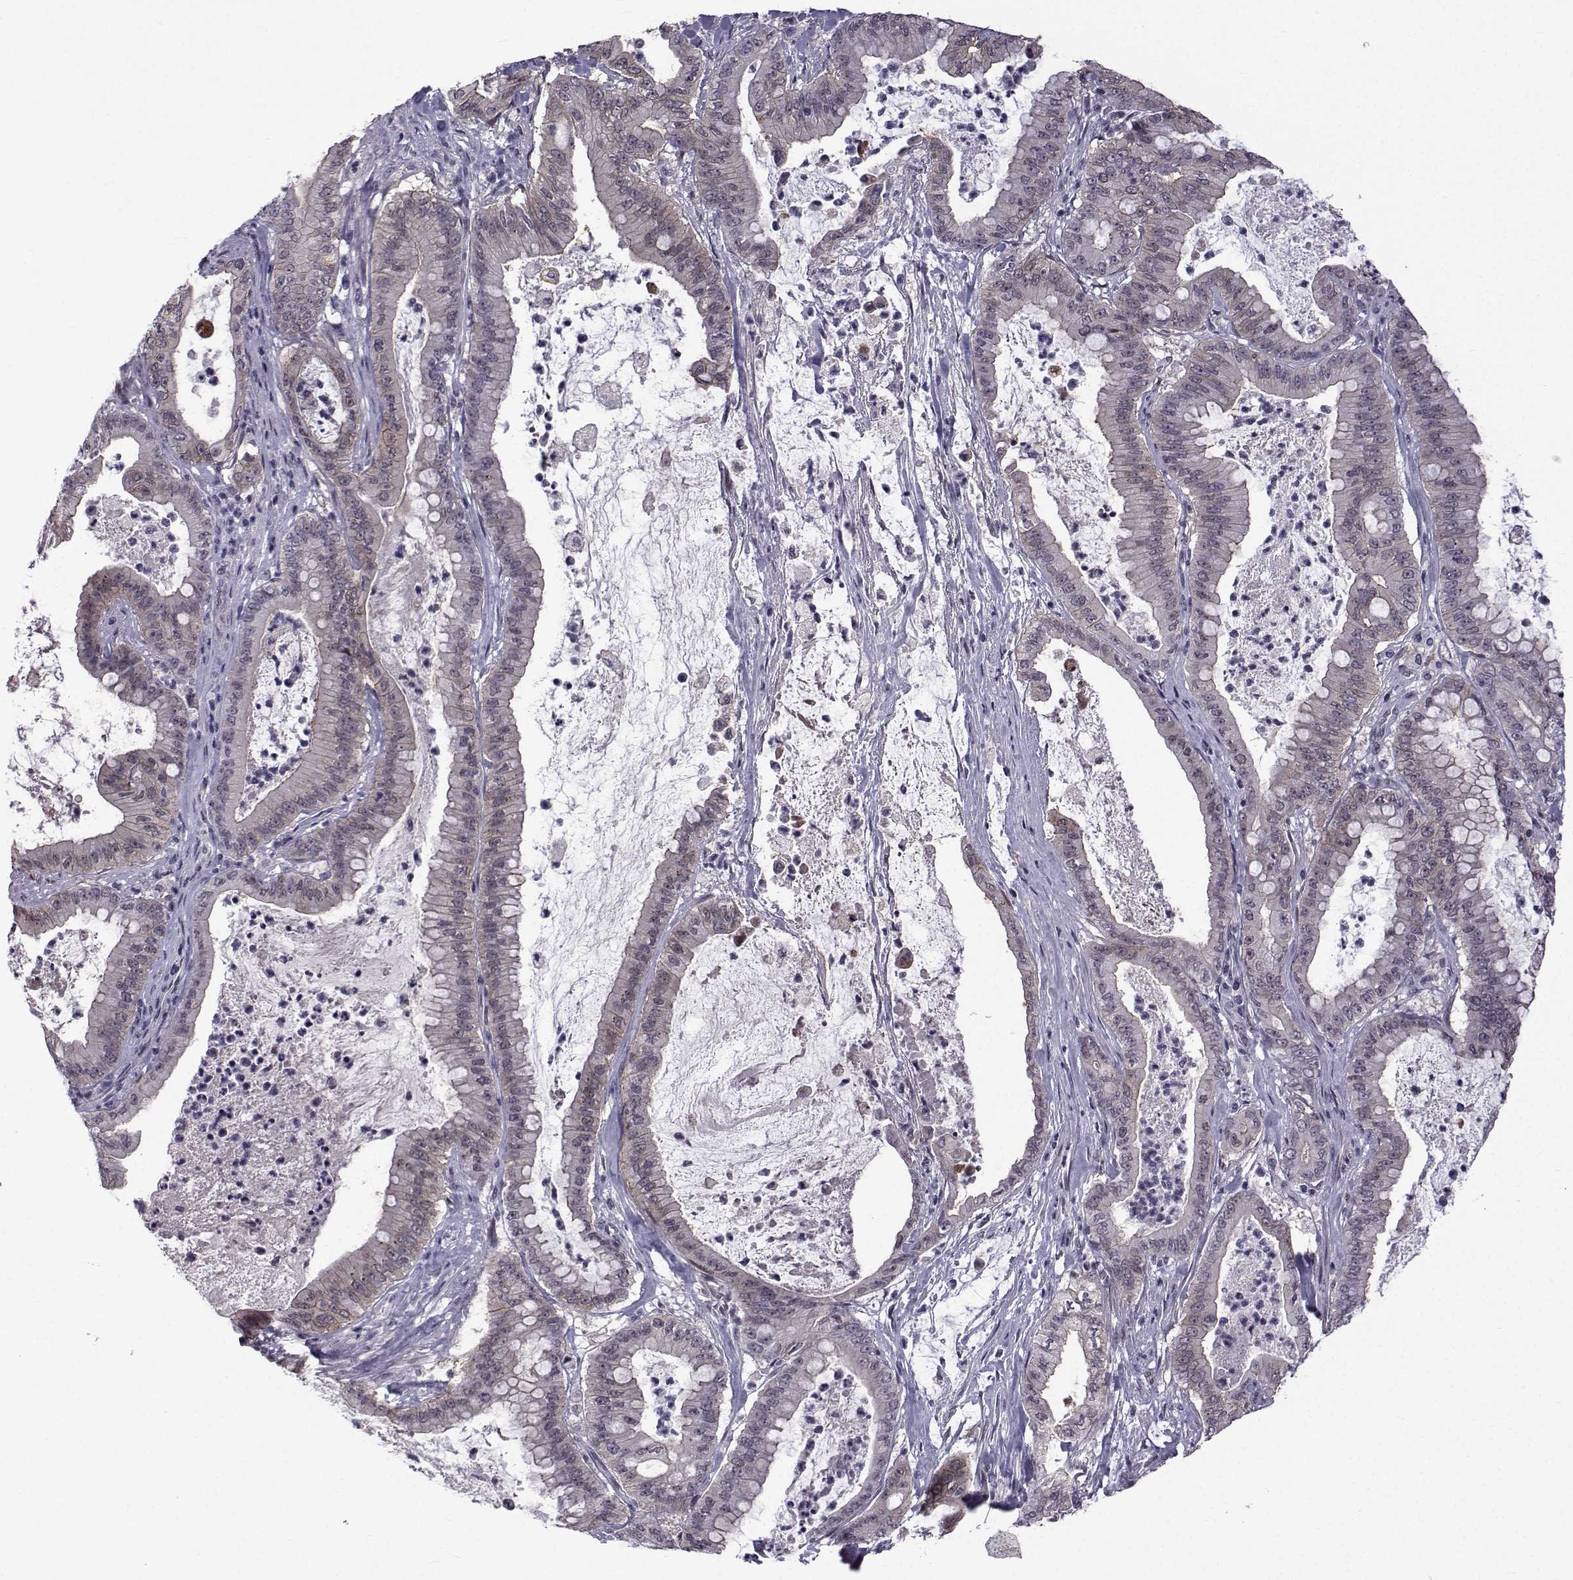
{"staining": {"intensity": "weak", "quantity": "<25%", "location": "nuclear"}, "tissue": "pancreatic cancer", "cell_type": "Tumor cells", "image_type": "cancer", "snomed": [{"axis": "morphology", "description": "Adenocarcinoma, NOS"}, {"axis": "topography", "description": "Pancreas"}], "caption": "The immunohistochemistry histopathology image has no significant positivity in tumor cells of adenocarcinoma (pancreatic) tissue.", "gene": "RBM24", "patient": {"sex": "male", "age": 71}}